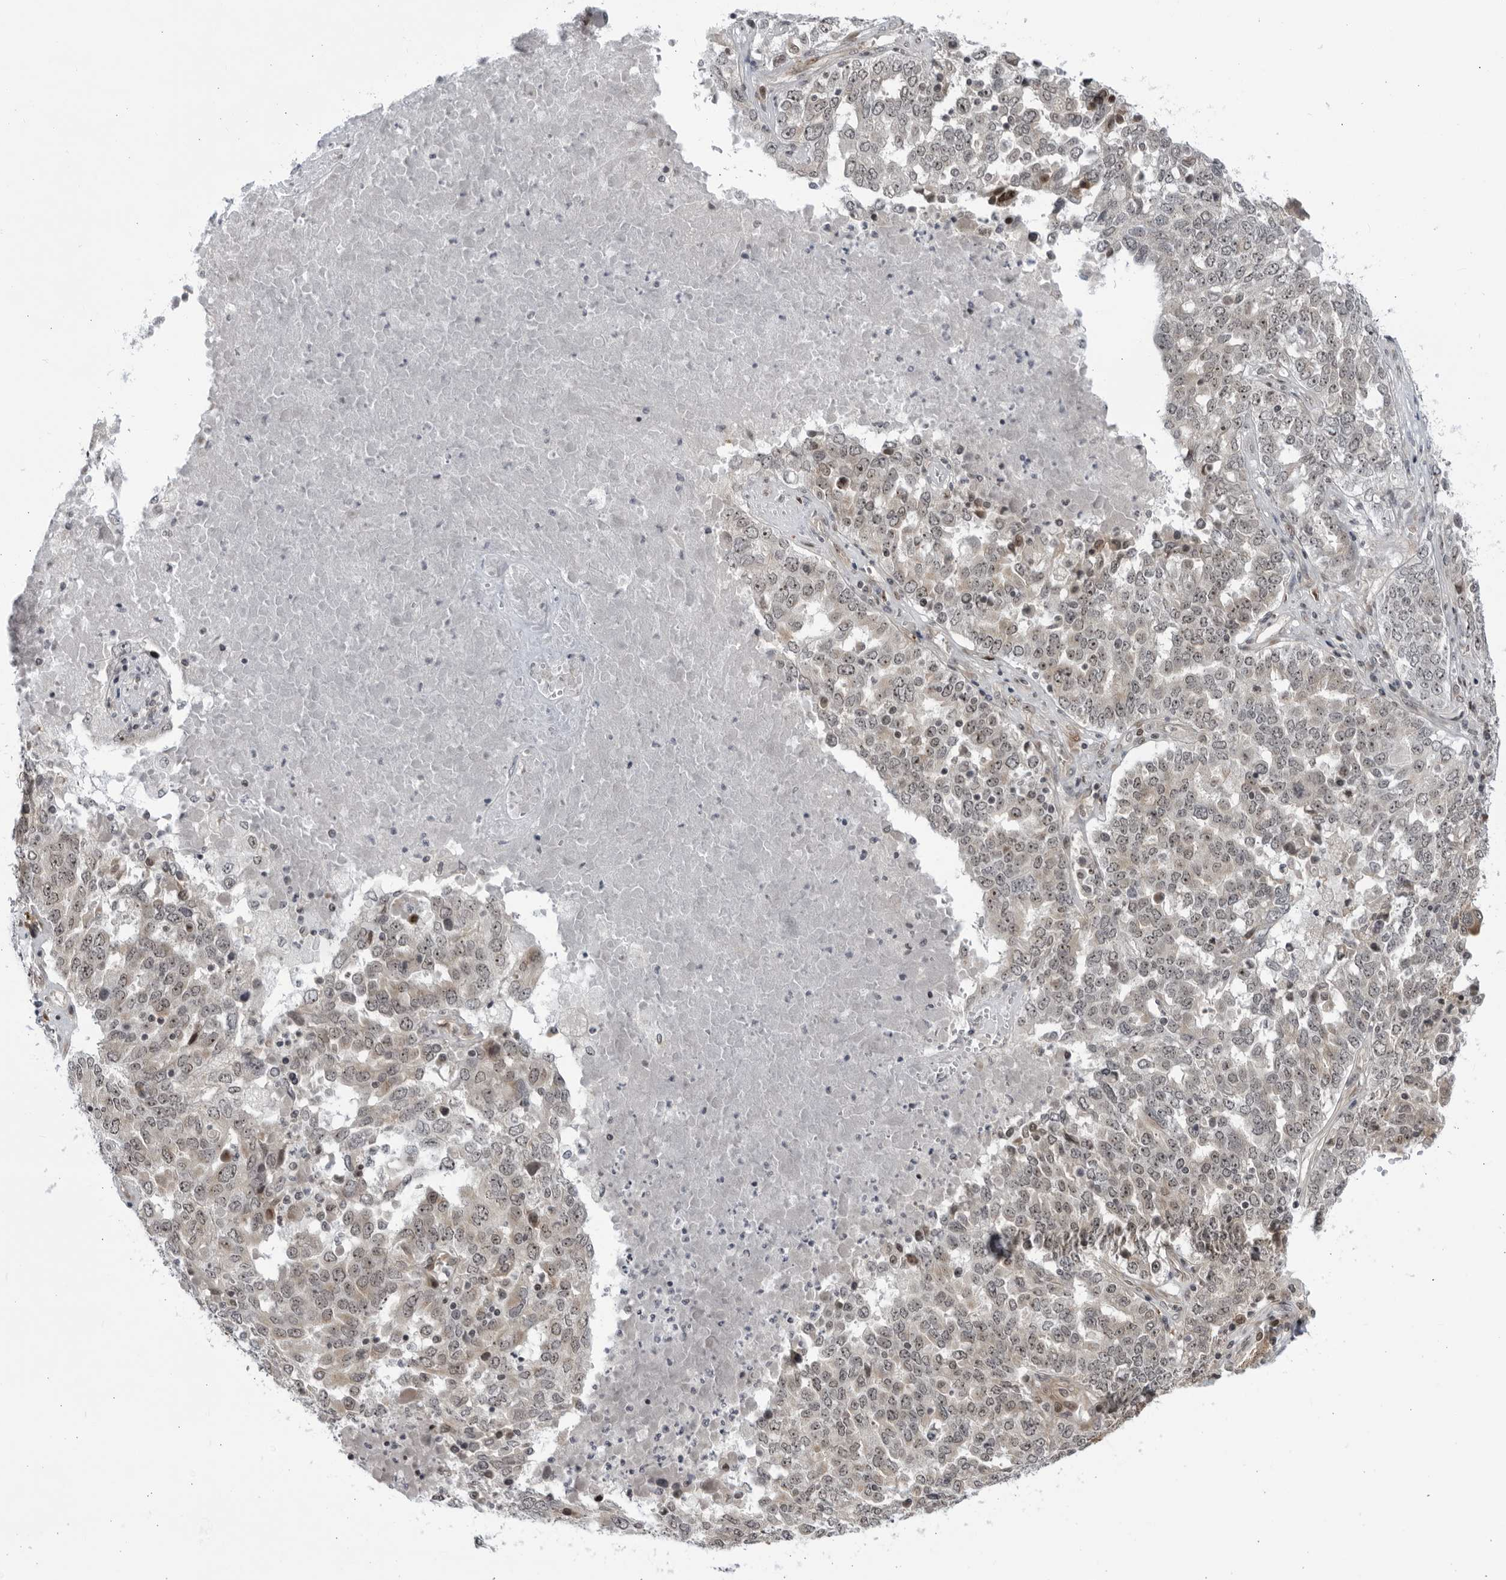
{"staining": {"intensity": "moderate", "quantity": "25%-75%", "location": "cytoplasmic/membranous,nuclear"}, "tissue": "ovarian cancer", "cell_type": "Tumor cells", "image_type": "cancer", "snomed": [{"axis": "morphology", "description": "Carcinoma, endometroid"}, {"axis": "topography", "description": "Ovary"}], "caption": "This histopathology image shows immunohistochemistry (IHC) staining of ovarian cancer, with medium moderate cytoplasmic/membranous and nuclear expression in approximately 25%-75% of tumor cells.", "gene": "ITGB3BP", "patient": {"sex": "female", "age": 62}}